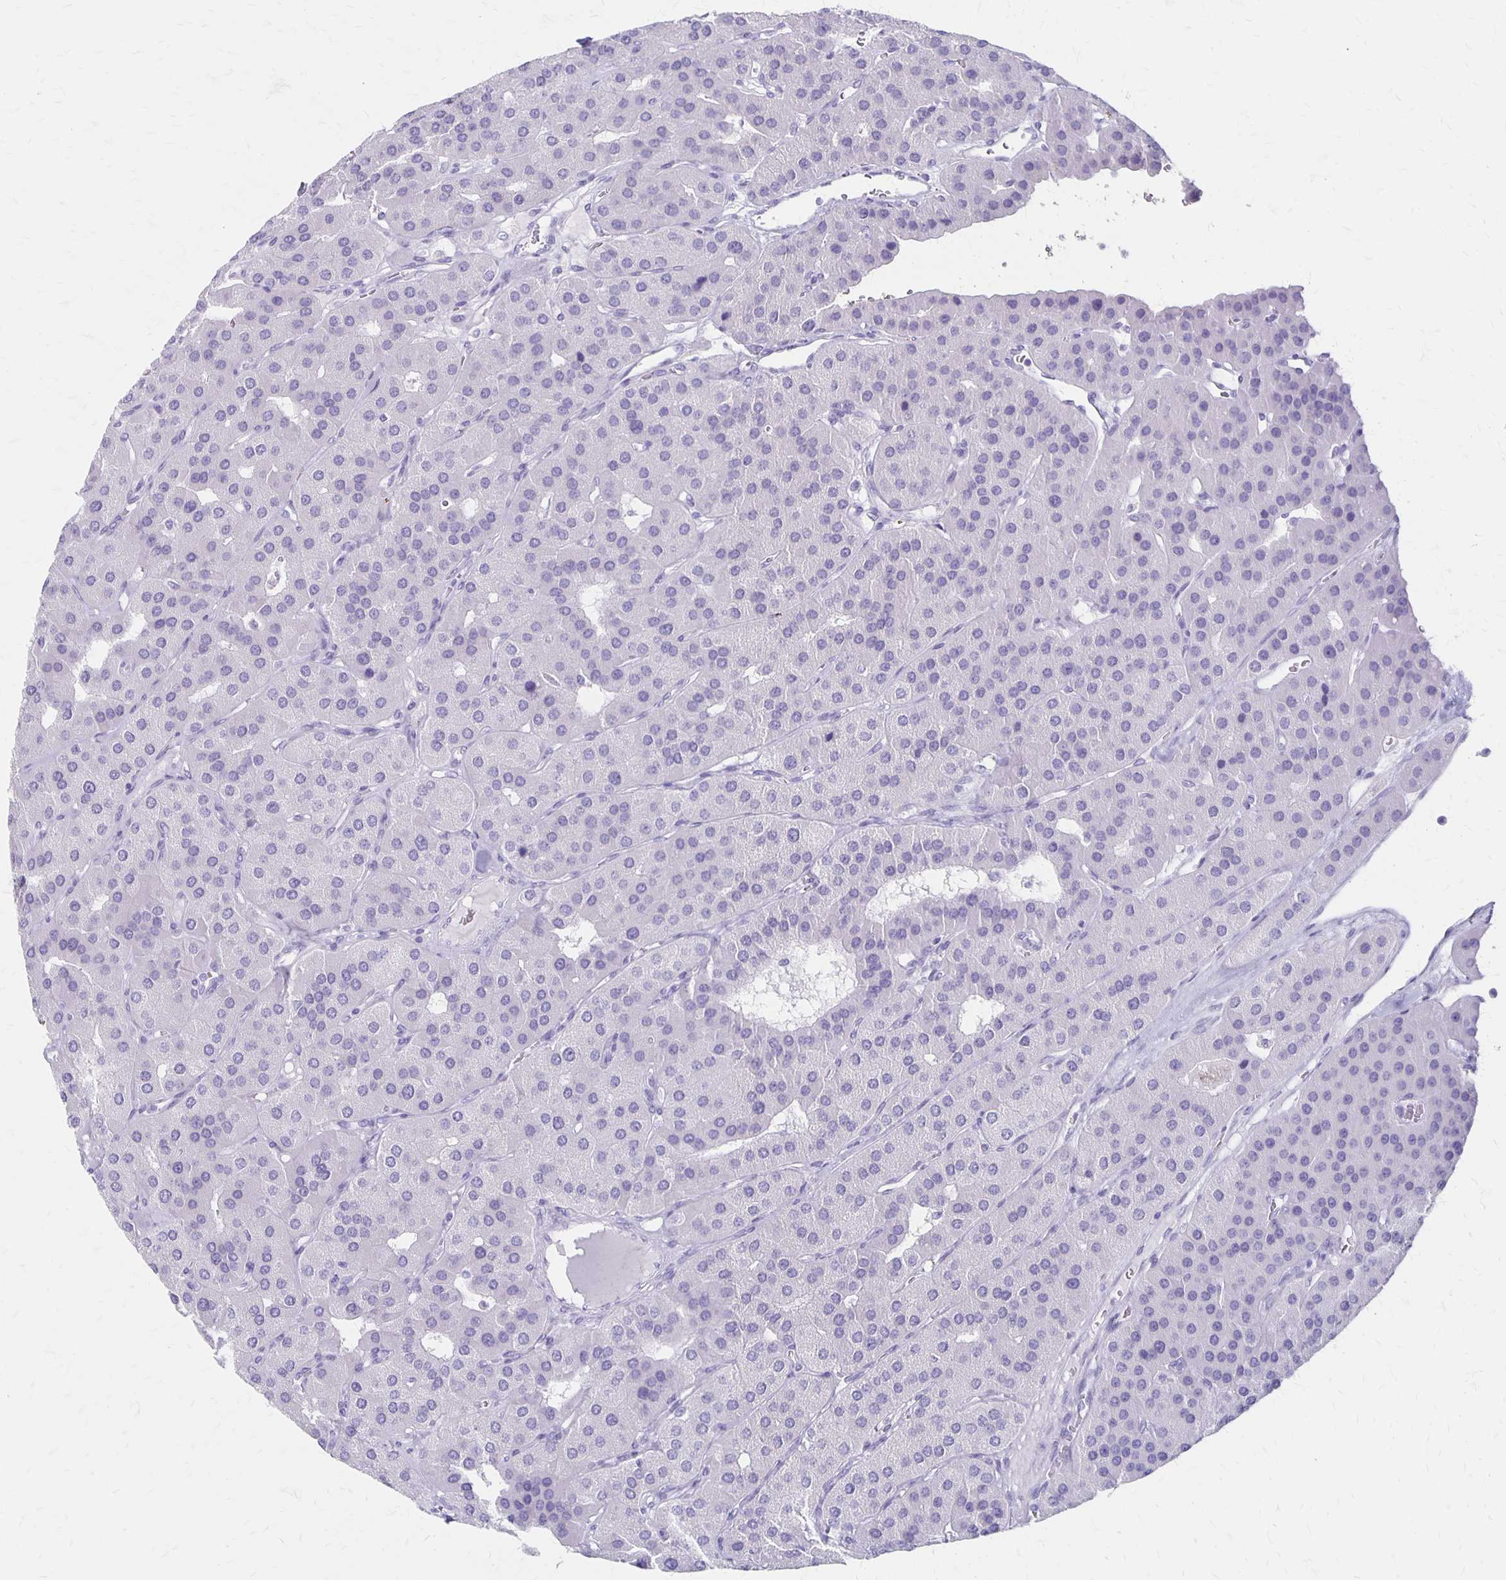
{"staining": {"intensity": "negative", "quantity": "none", "location": "none"}, "tissue": "parathyroid gland", "cell_type": "Glandular cells", "image_type": "normal", "snomed": [{"axis": "morphology", "description": "Normal tissue, NOS"}, {"axis": "morphology", "description": "Adenoma, NOS"}, {"axis": "topography", "description": "Parathyroid gland"}], "caption": "Immunohistochemistry image of benign parathyroid gland stained for a protein (brown), which demonstrates no expression in glandular cells. (DAB (3,3'-diaminobenzidine) immunohistochemistry visualized using brightfield microscopy, high magnification).", "gene": "MAGEC2", "patient": {"sex": "female", "age": 86}}